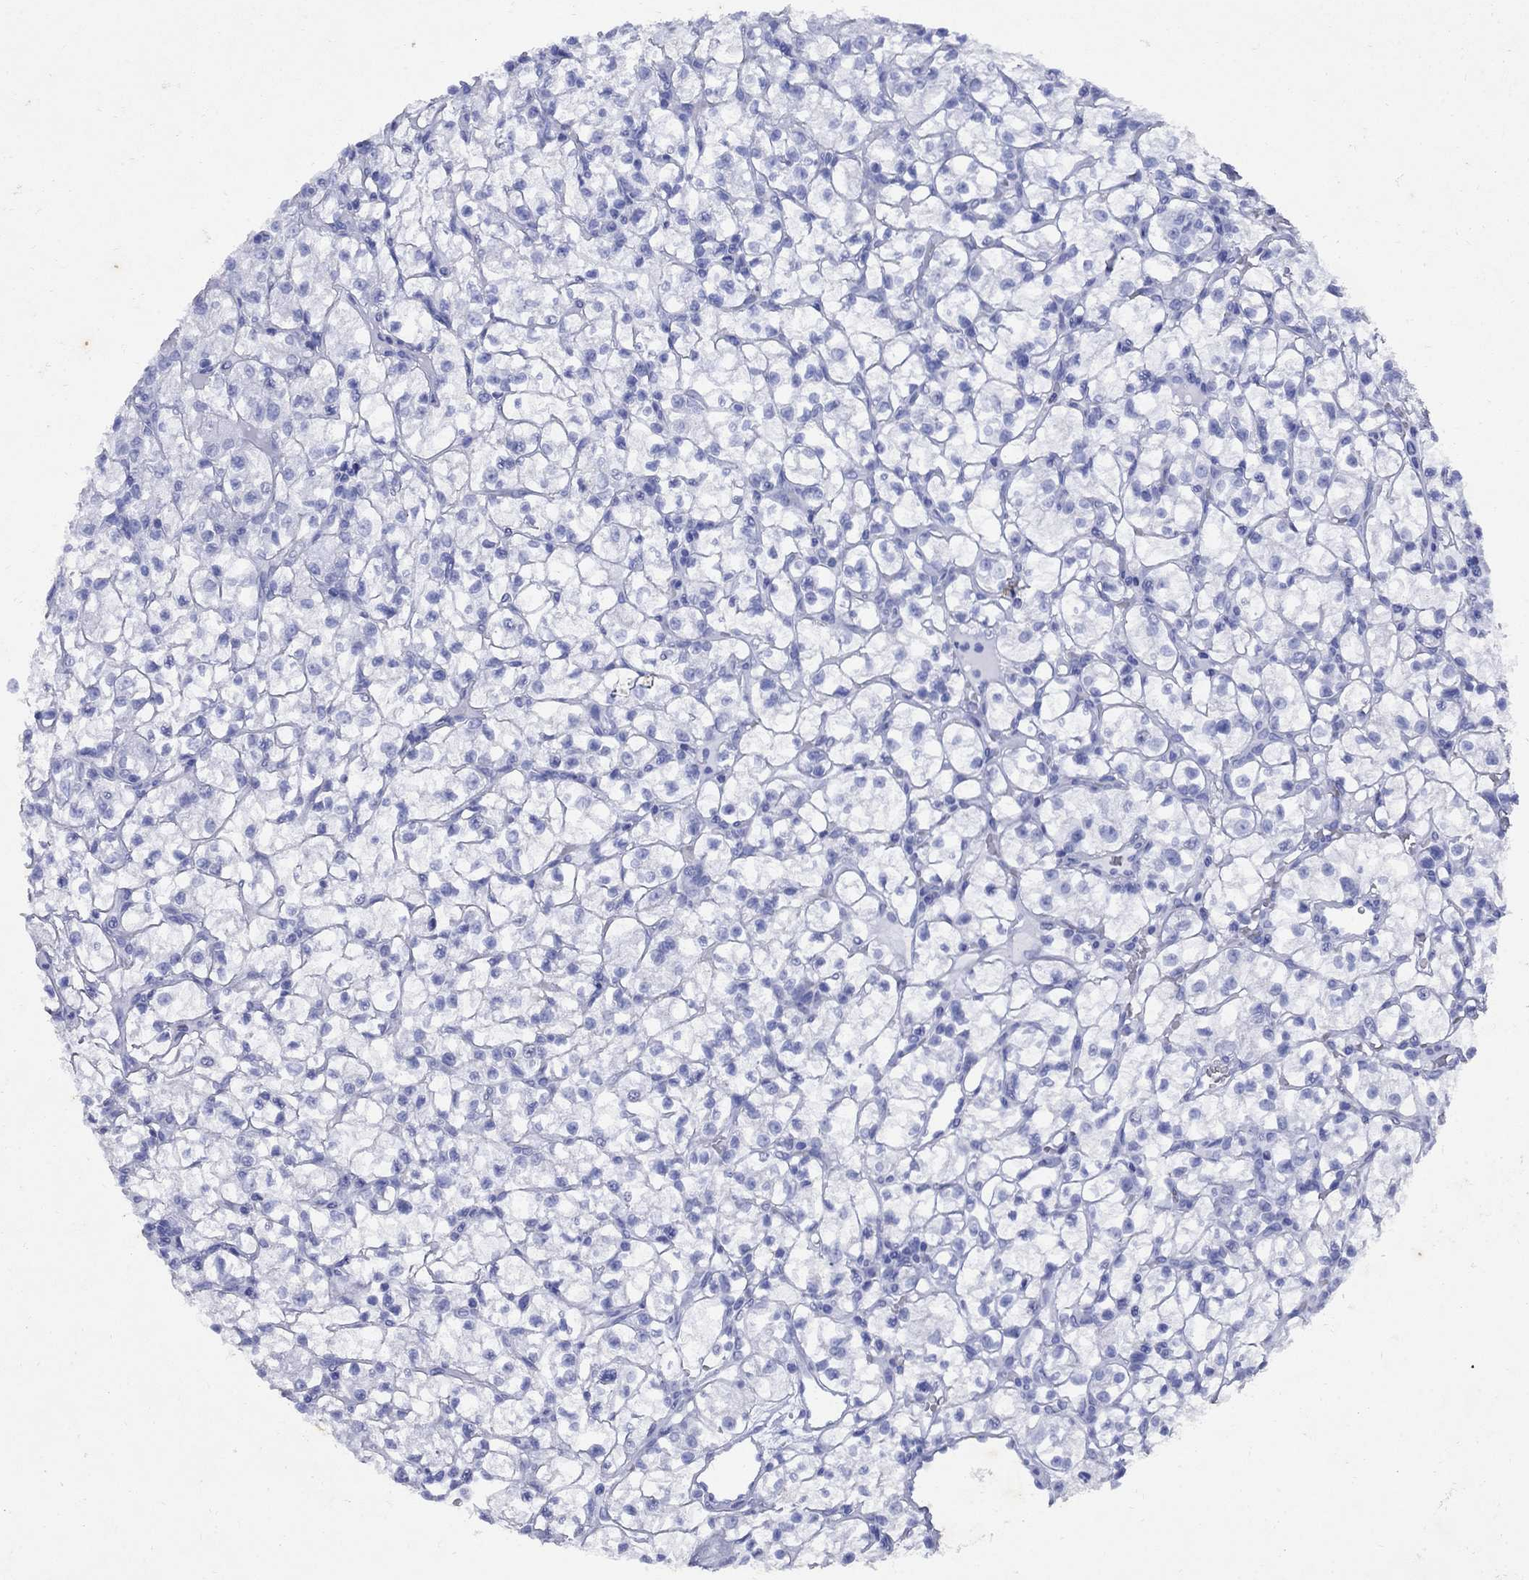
{"staining": {"intensity": "negative", "quantity": "none", "location": "none"}, "tissue": "renal cancer", "cell_type": "Tumor cells", "image_type": "cancer", "snomed": [{"axis": "morphology", "description": "Adenocarcinoma, NOS"}, {"axis": "topography", "description": "Kidney"}], "caption": "This is an IHC histopathology image of human renal adenocarcinoma. There is no positivity in tumor cells.", "gene": "CD1A", "patient": {"sex": "female", "age": 64}}